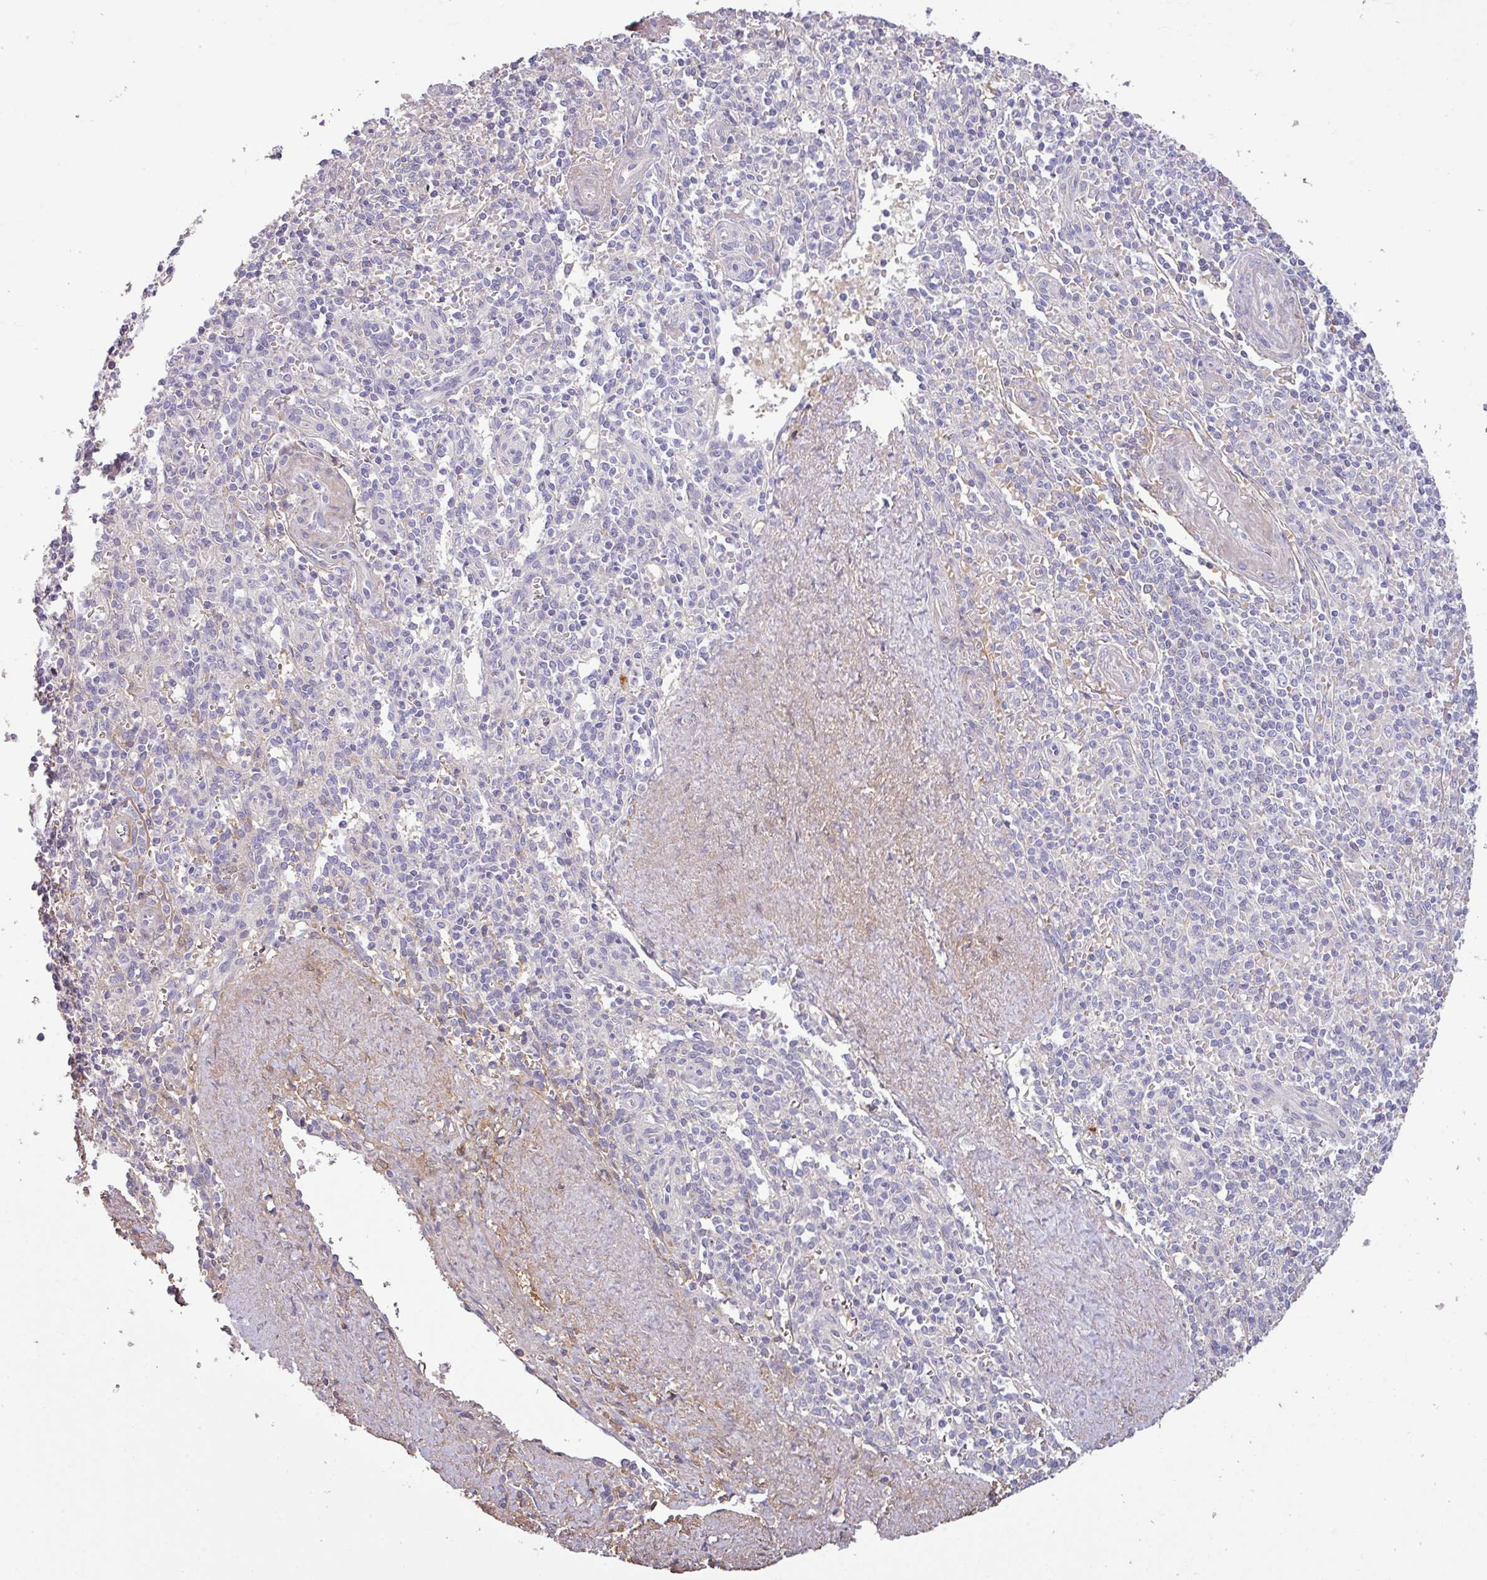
{"staining": {"intensity": "negative", "quantity": "none", "location": "none"}, "tissue": "spleen", "cell_type": "Cells in red pulp", "image_type": "normal", "snomed": [{"axis": "morphology", "description": "Normal tissue, NOS"}, {"axis": "topography", "description": "Spleen"}], "caption": "Cells in red pulp are negative for brown protein staining in benign spleen. Nuclei are stained in blue.", "gene": "ISLR", "patient": {"sex": "female", "age": 70}}